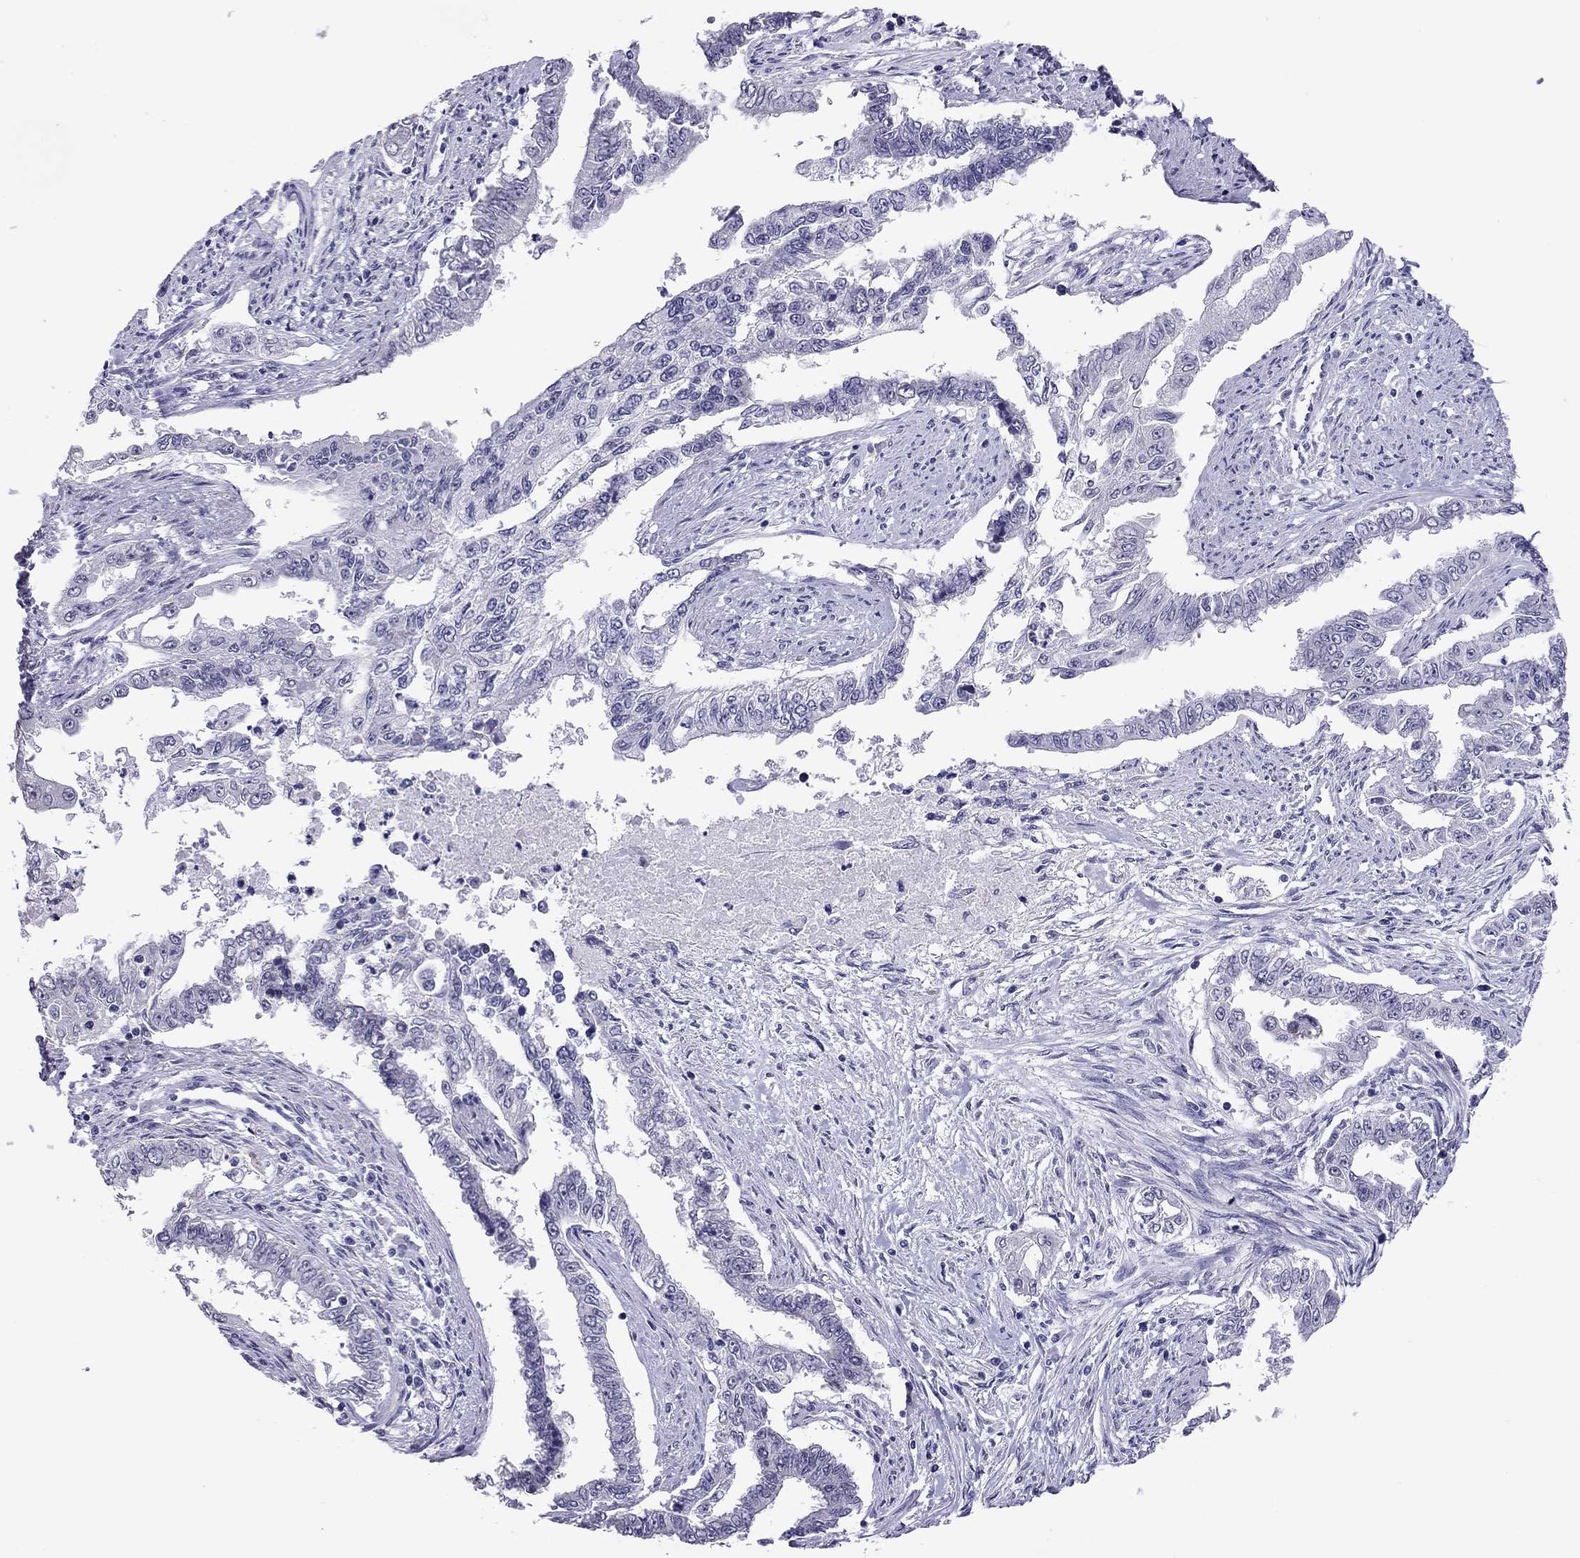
{"staining": {"intensity": "negative", "quantity": "none", "location": "none"}, "tissue": "endometrial cancer", "cell_type": "Tumor cells", "image_type": "cancer", "snomed": [{"axis": "morphology", "description": "Adenocarcinoma, NOS"}, {"axis": "topography", "description": "Uterus"}], "caption": "This image is of adenocarcinoma (endometrial) stained with IHC to label a protein in brown with the nuclei are counter-stained blue. There is no expression in tumor cells.", "gene": "ARMC12", "patient": {"sex": "female", "age": 59}}